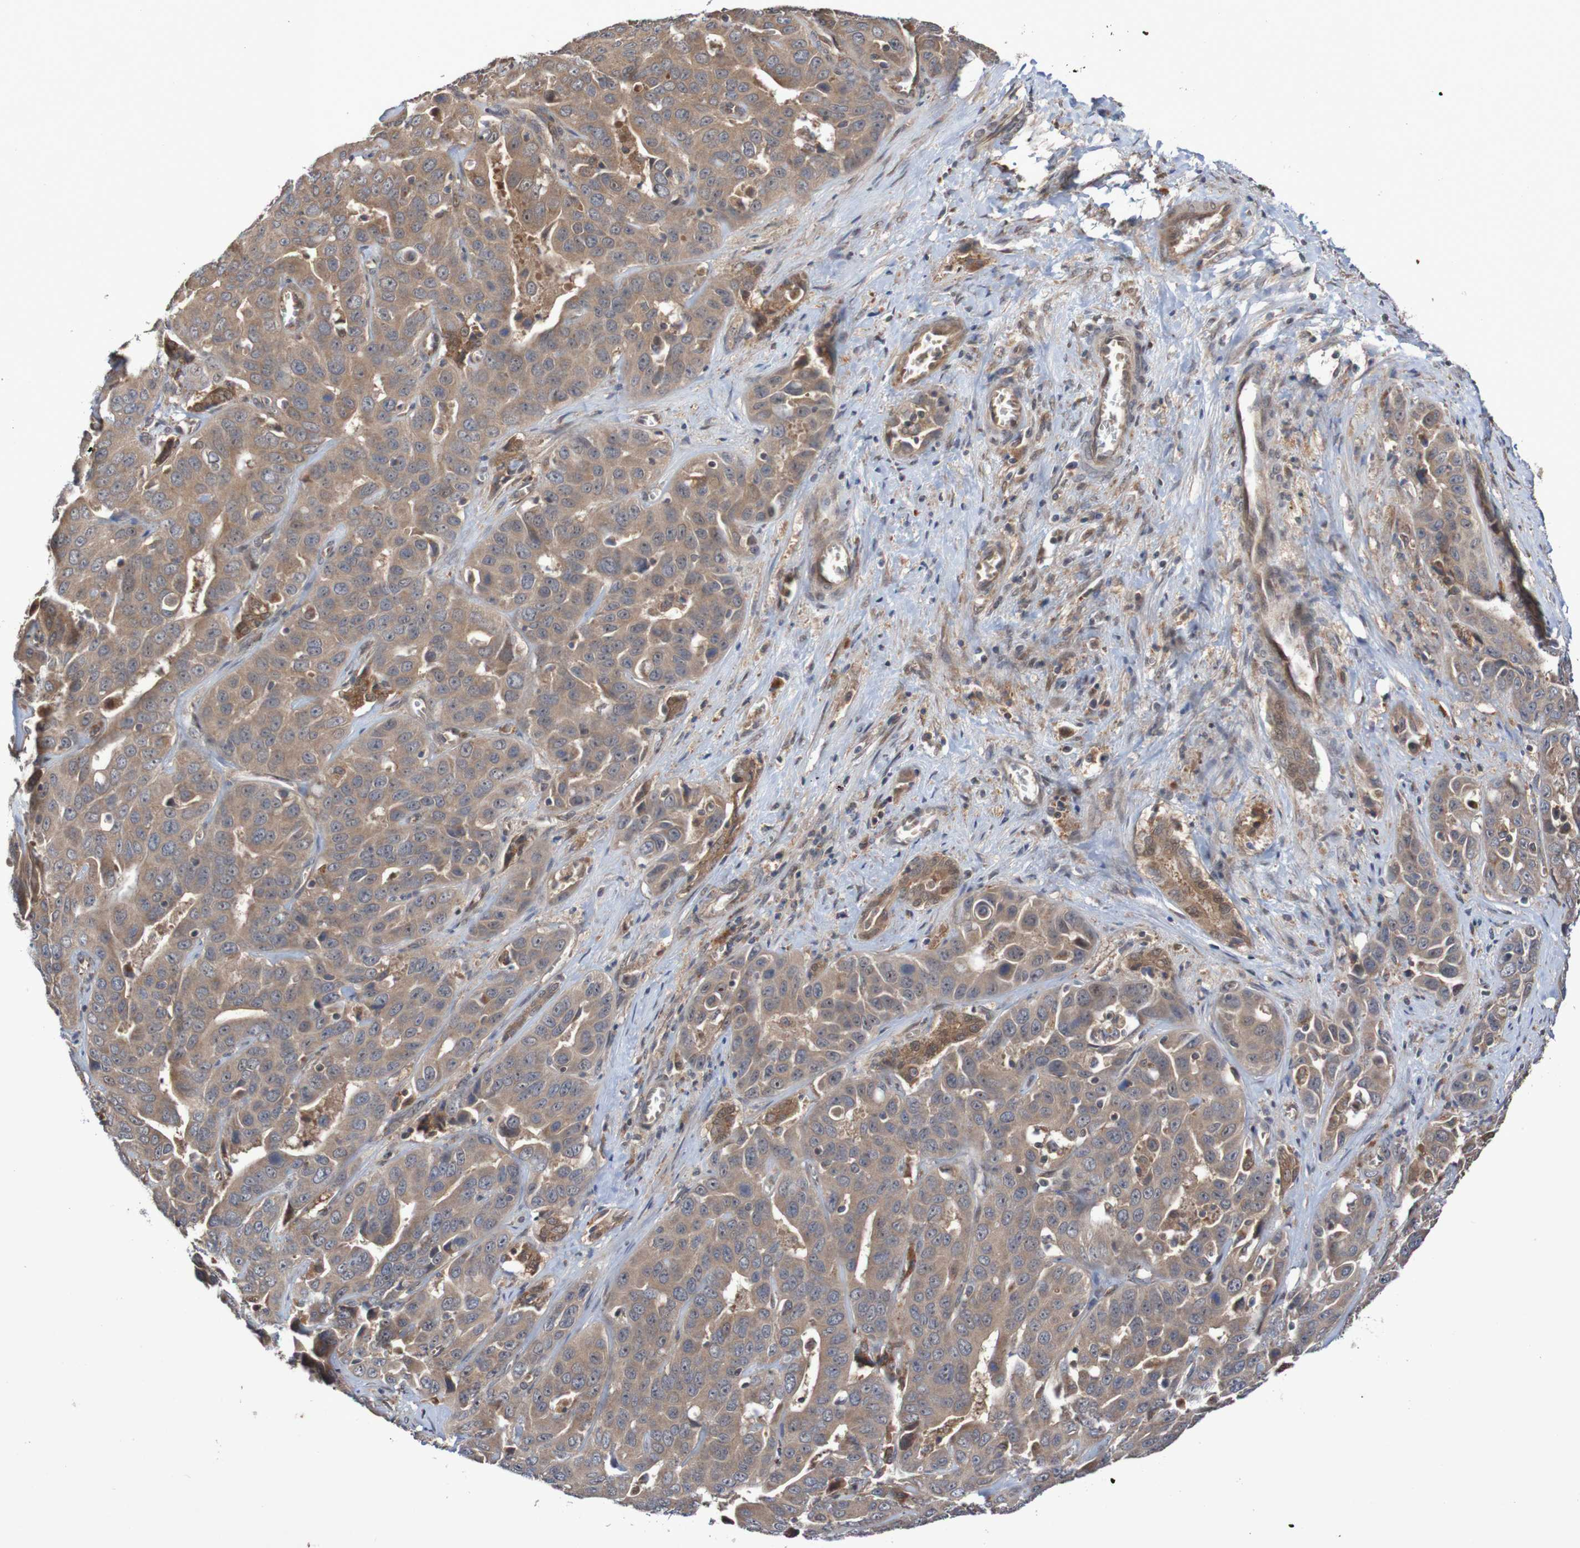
{"staining": {"intensity": "moderate", "quantity": ">75%", "location": "cytoplasmic/membranous"}, "tissue": "liver cancer", "cell_type": "Tumor cells", "image_type": "cancer", "snomed": [{"axis": "morphology", "description": "Cholangiocarcinoma"}, {"axis": "topography", "description": "Liver"}], "caption": "Immunohistochemical staining of human cholangiocarcinoma (liver) reveals medium levels of moderate cytoplasmic/membranous protein staining in about >75% of tumor cells.", "gene": "PHPT1", "patient": {"sex": "female", "age": 52}}